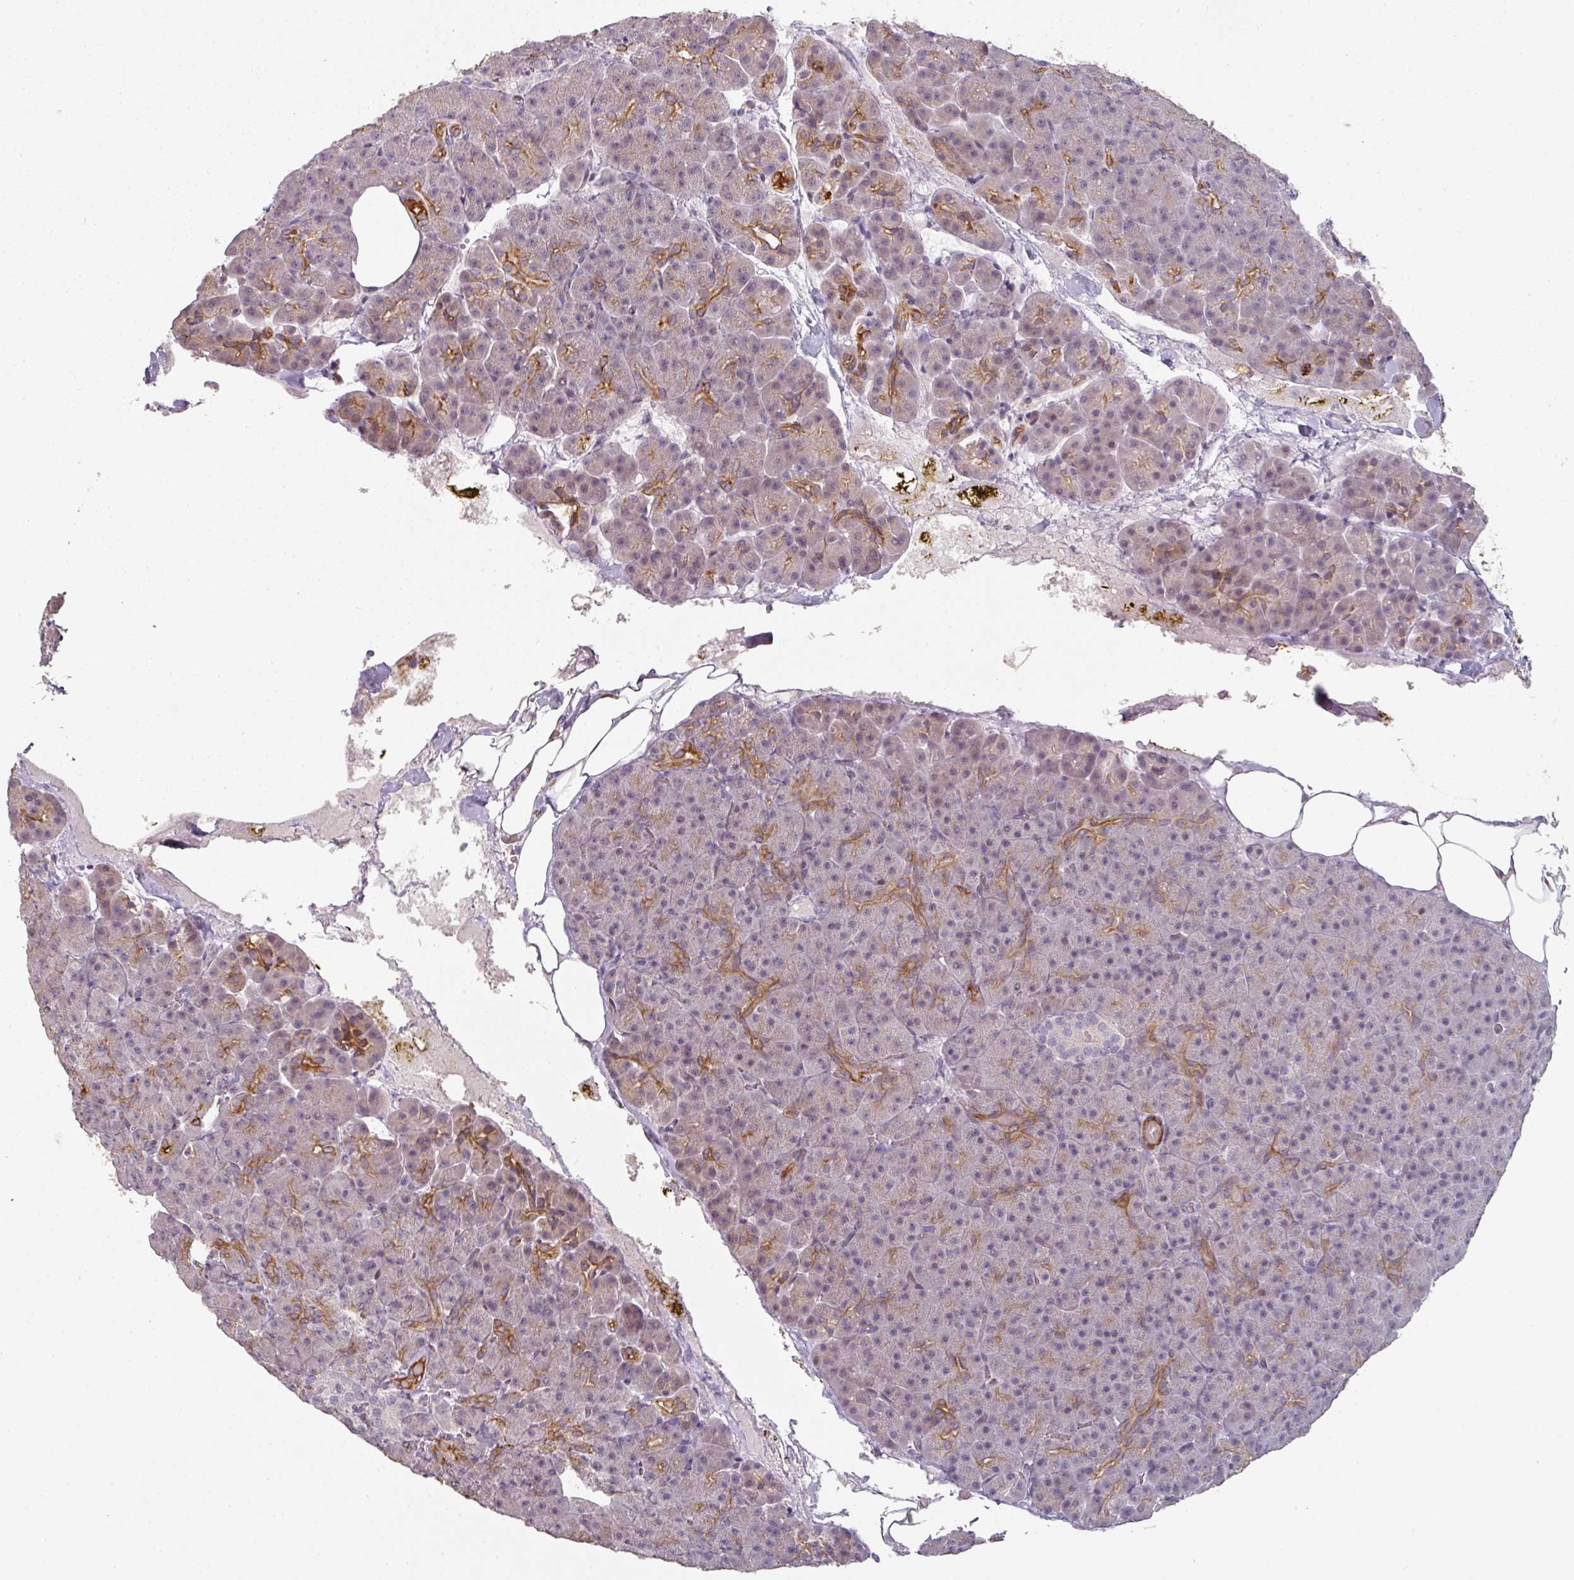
{"staining": {"intensity": "strong", "quantity": "25%-75%", "location": "cytoplasmic/membranous"}, "tissue": "pancreas", "cell_type": "Exocrine glandular cells", "image_type": "normal", "snomed": [{"axis": "morphology", "description": "Normal tissue, NOS"}, {"axis": "topography", "description": "Pancreas"}], "caption": "Immunohistochemistry (IHC) of normal pancreas reveals high levels of strong cytoplasmic/membranous expression in about 25%-75% of exocrine glandular cells. (IHC, brightfield microscopy, high magnification).", "gene": "GTF2H3", "patient": {"sex": "female", "age": 74}}